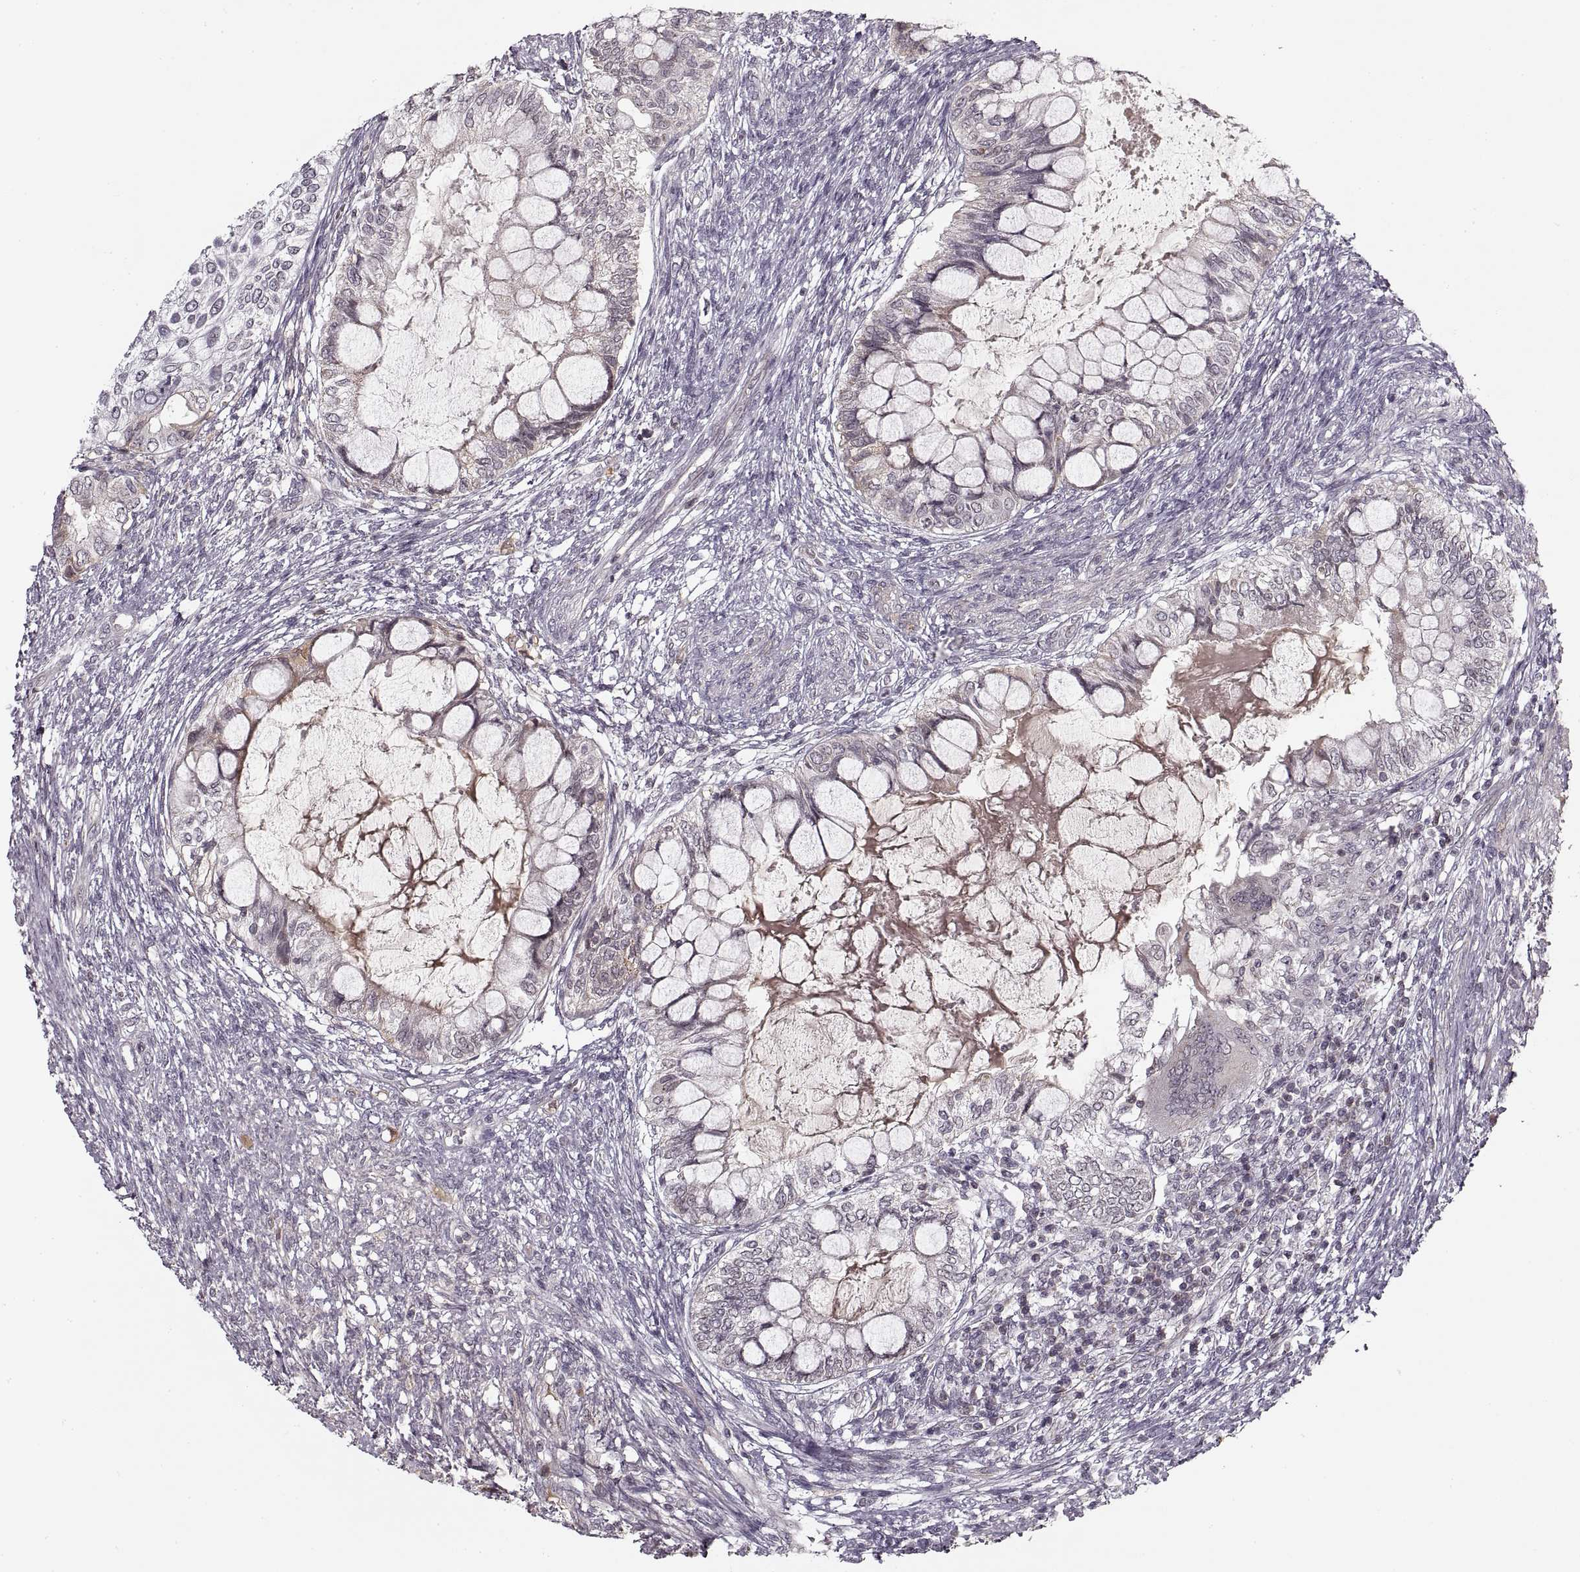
{"staining": {"intensity": "negative", "quantity": "none", "location": "none"}, "tissue": "testis cancer", "cell_type": "Tumor cells", "image_type": "cancer", "snomed": [{"axis": "morphology", "description": "Seminoma, NOS"}, {"axis": "morphology", "description": "Carcinoma, Embryonal, NOS"}, {"axis": "topography", "description": "Testis"}], "caption": "Testis cancer (embryonal carcinoma) was stained to show a protein in brown. There is no significant positivity in tumor cells.", "gene": "ASIC3", "patient": {"sex": "male", "age": 41}}